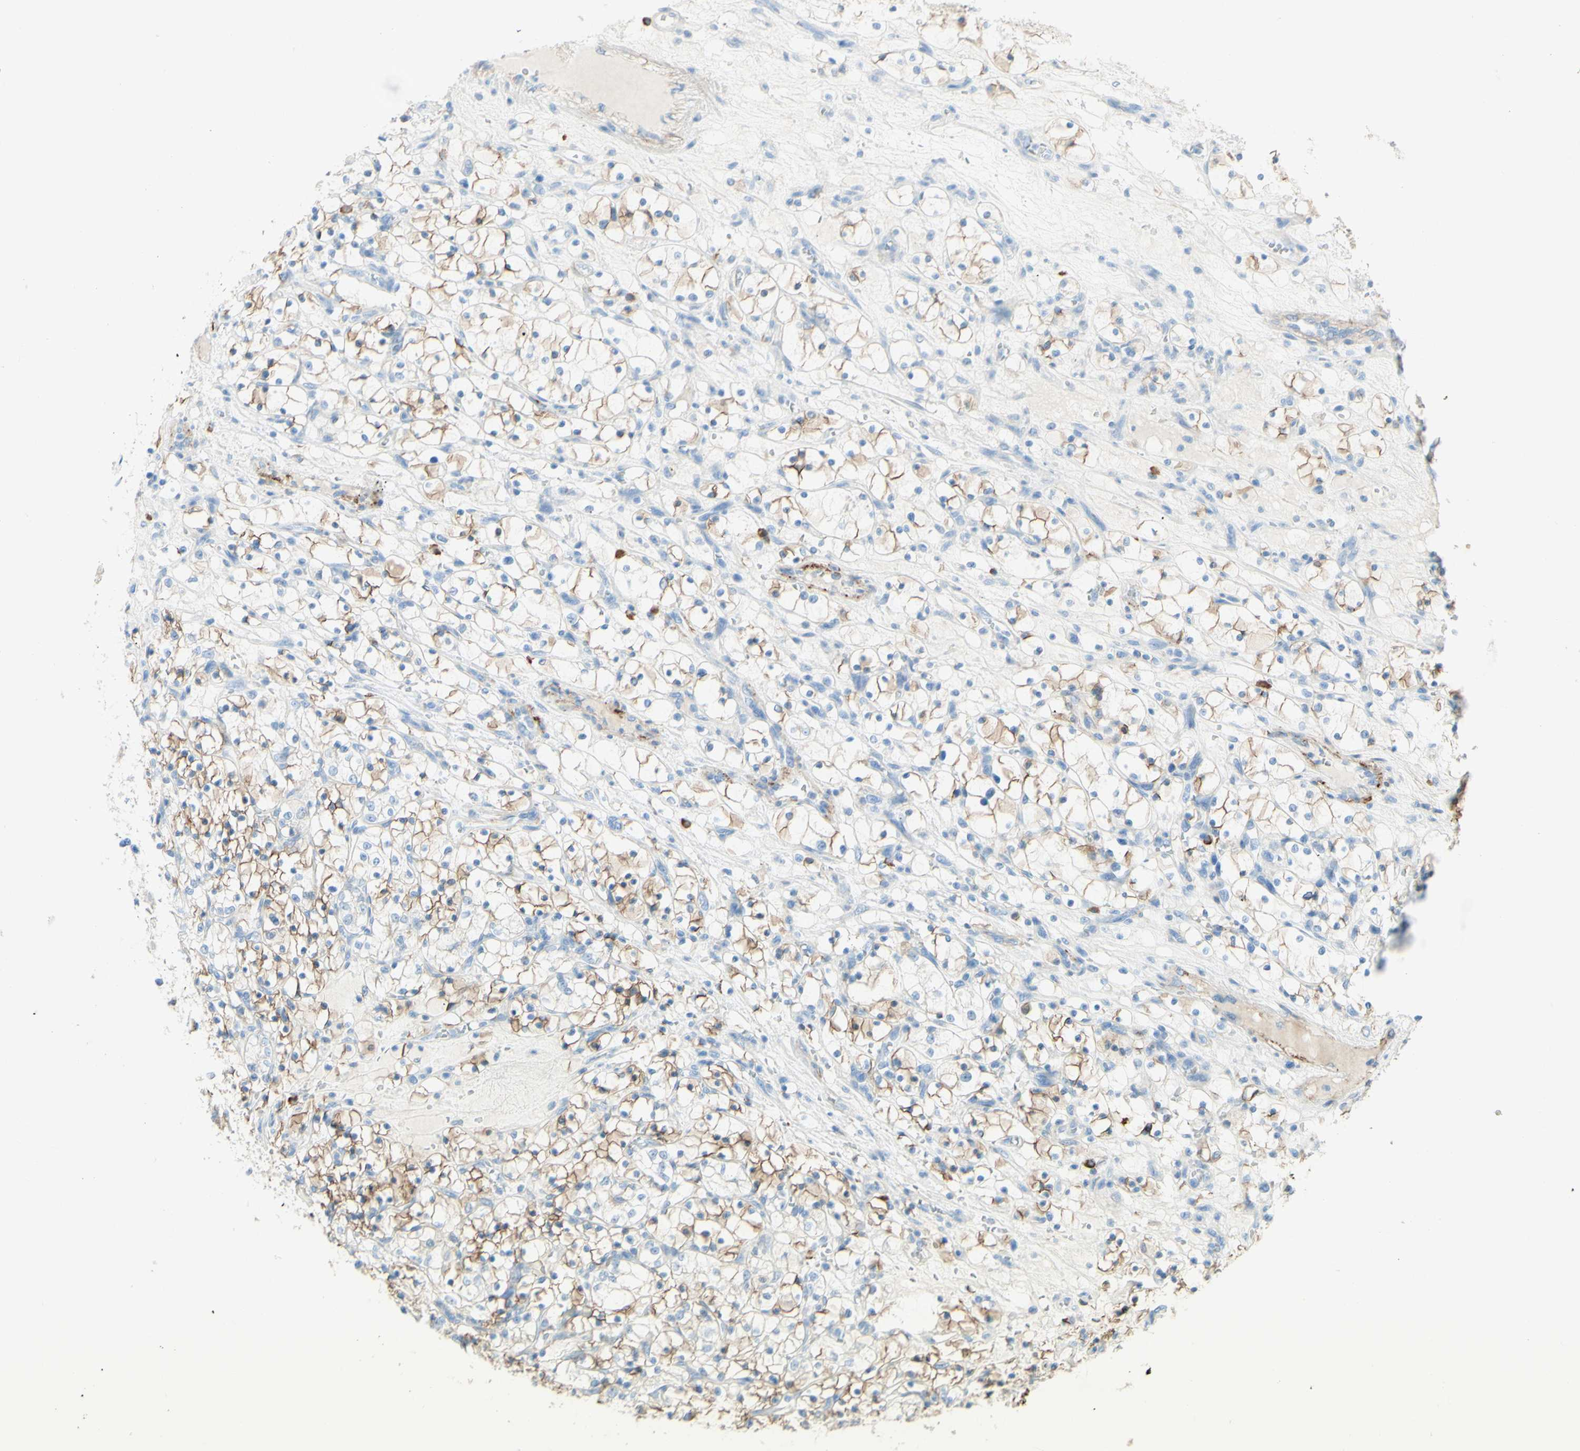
{"staining": {"intensity": "weak", "quantity": "<25%", "location": "cytoplasmic/membranous"}, "tissue": "renal cancer", "cell_type": "Tumor cells", "image_type": "cancer", "snomed": [{"axis": "morphology", "description": "Adenocarcinoma, NOS"}, {"axis": "topography", "description": "Kidney"}], "caption": "Immunohistochemical staining of renal adenocarcinoma reveals no significant staining in tumor cells. (Brightfield microscopy of DAB (3,3'-diaminobenzidine) IHC at high magnification).", "gene": "ALCAM", "patient": {"sex": "female", "age": 69}}